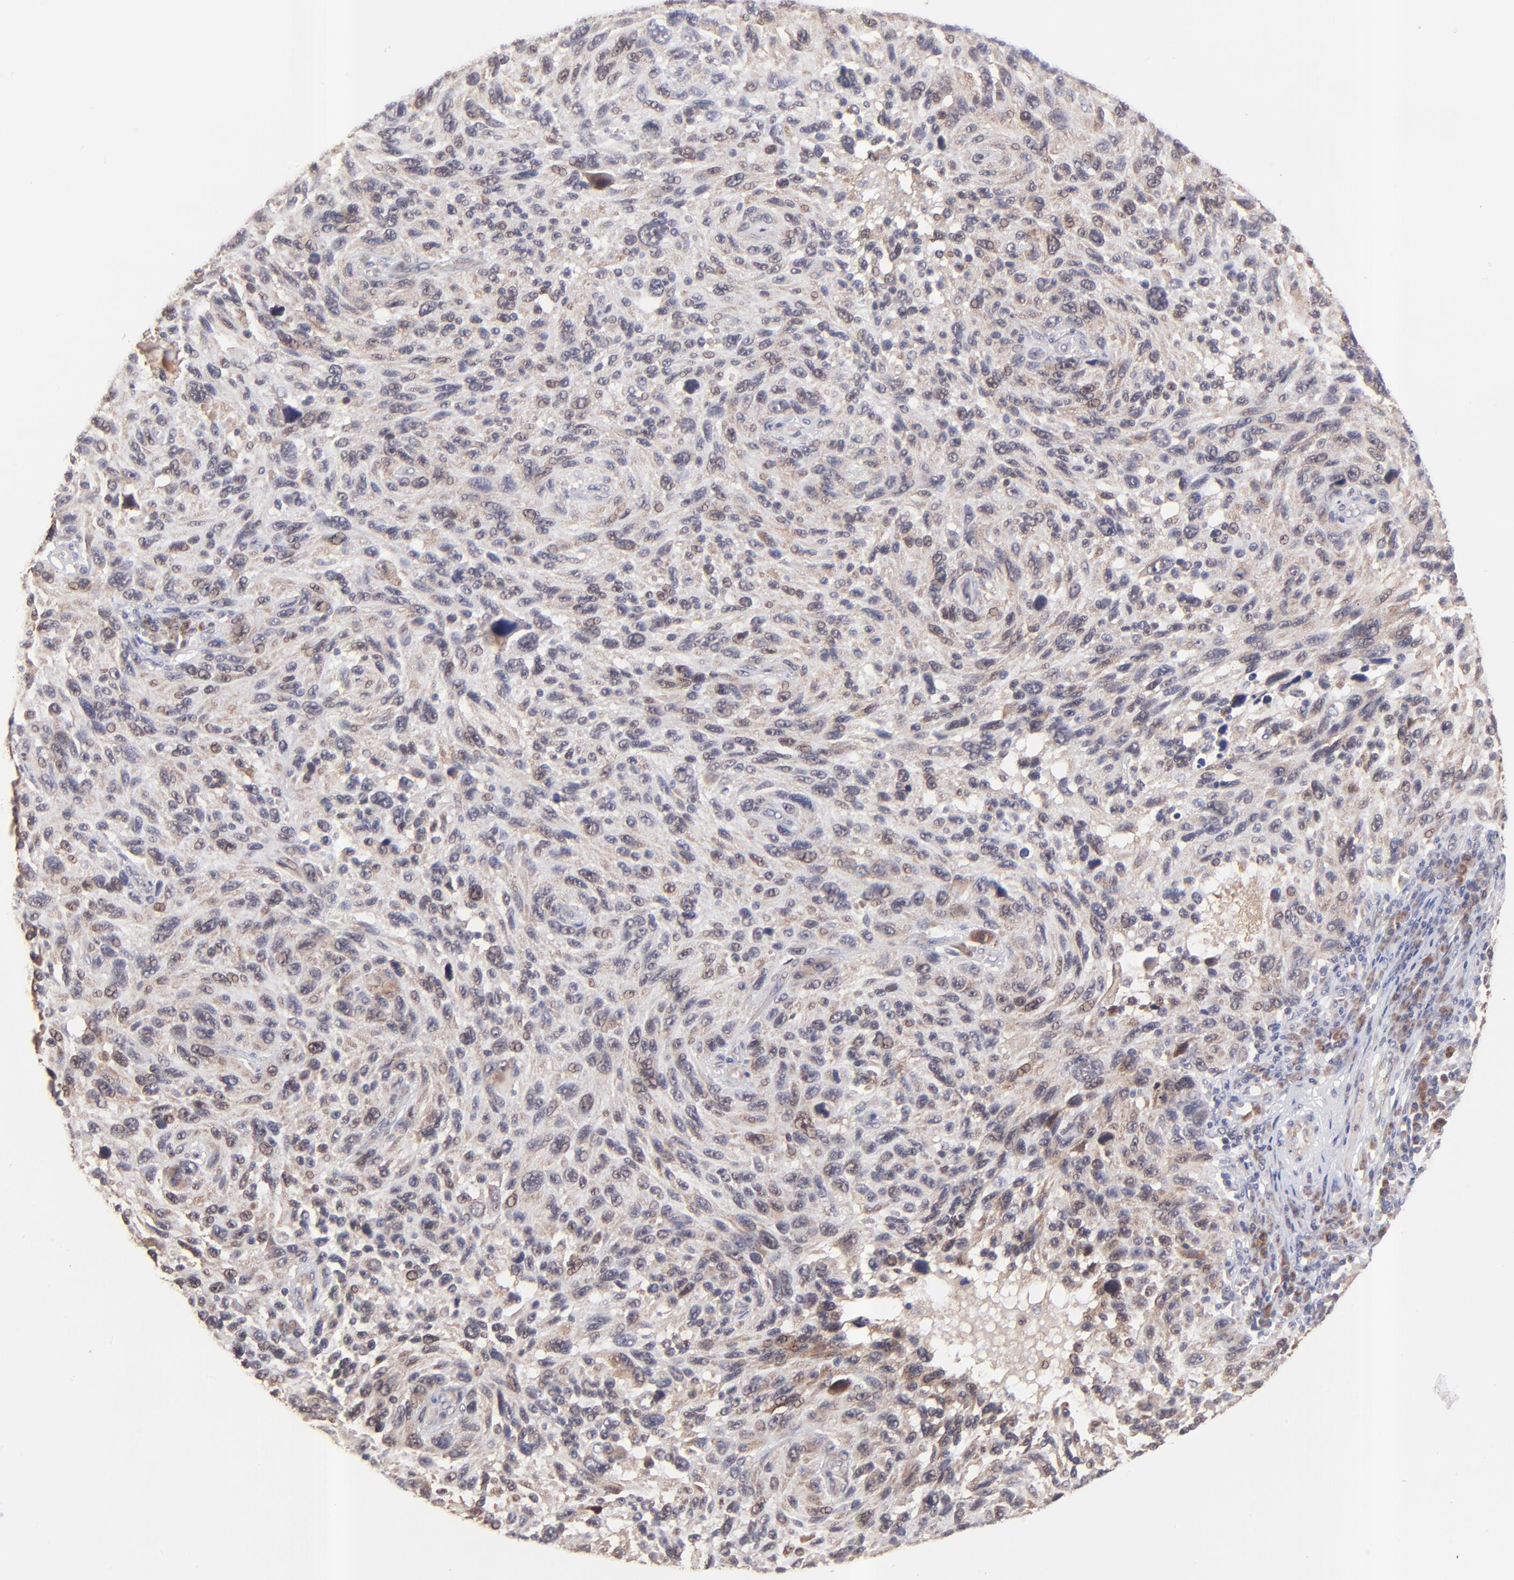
{"staining": {"intensity": "moderate", "quantity": ">75%", "location": "cytoplasmic/membranous"}, "tissue": "melanoma", "cell_type": "Tumor cells", "image_type": "cancer", "snomed": [{"axis": "morphology", "description": "Malignant melanoma, NOS"}, {"axis": "topography", "description": "Skin"}], "caption": "IHC micrograph of melanoma stained for a protein (brown), which displays medium levels of moderate cytoplasmic/membranous expression in about >75% of tumor cells.", "gene": "BAIAP2L2", "patient": {"sex": "male", "age": 53}}